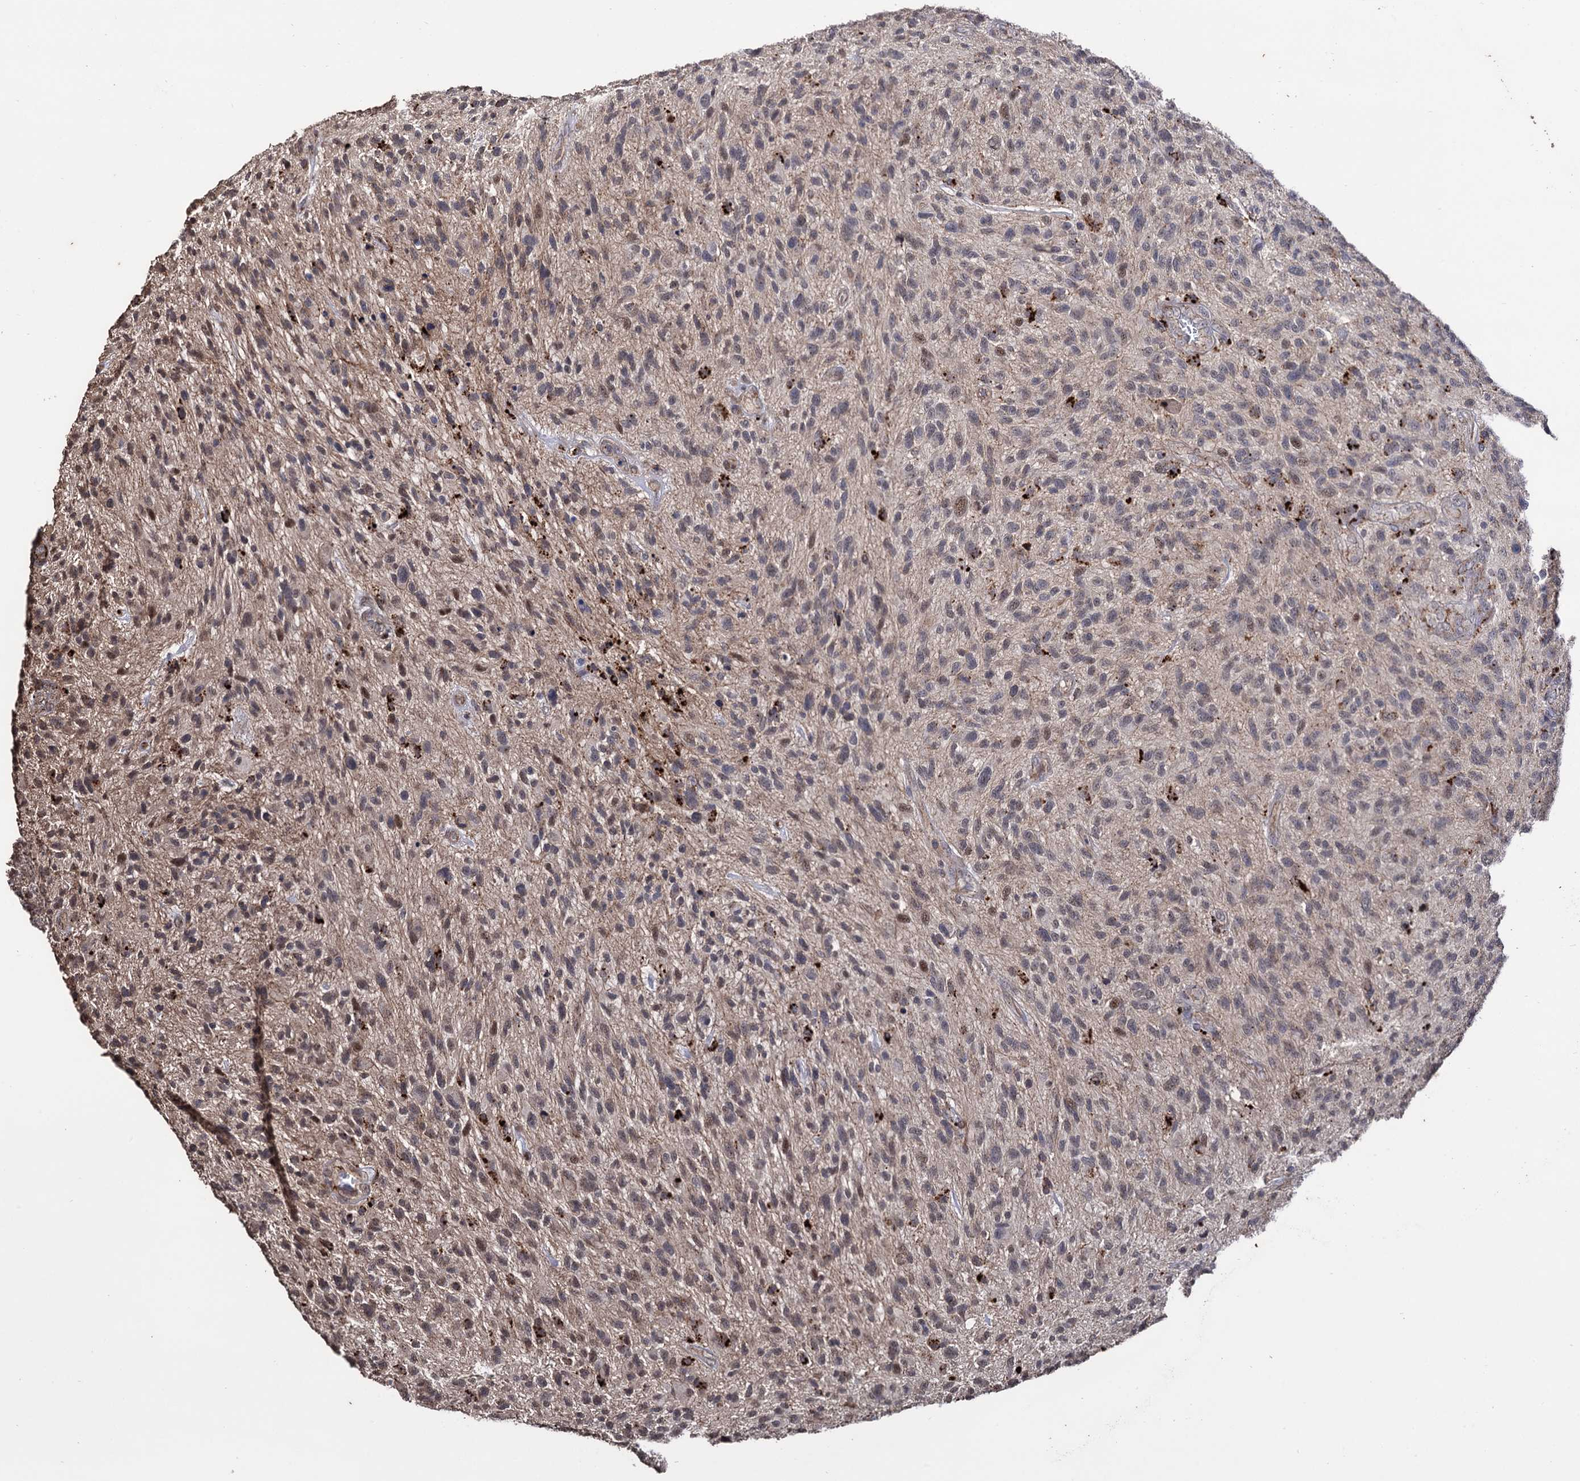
{"staining": {"intensity": "weak", "quantity": "<25%", "location": "nuclear"}, "tissue": "glioma", "cell_type": "Tumor cells", "image_type": "cancer", "snomed": [{"axis": "morphology", "description": "Glioma, malignant, High grade"}, {"axis": "topography", "description": "Brain"}], "caption": "DAB (3,3'-diaminobenzidine) immunohistochemical staining of human glioma reveals no significant positivity in tumor cells.", "gene": "MICAL2", "patient": {"sex": "male", "age": 47}}